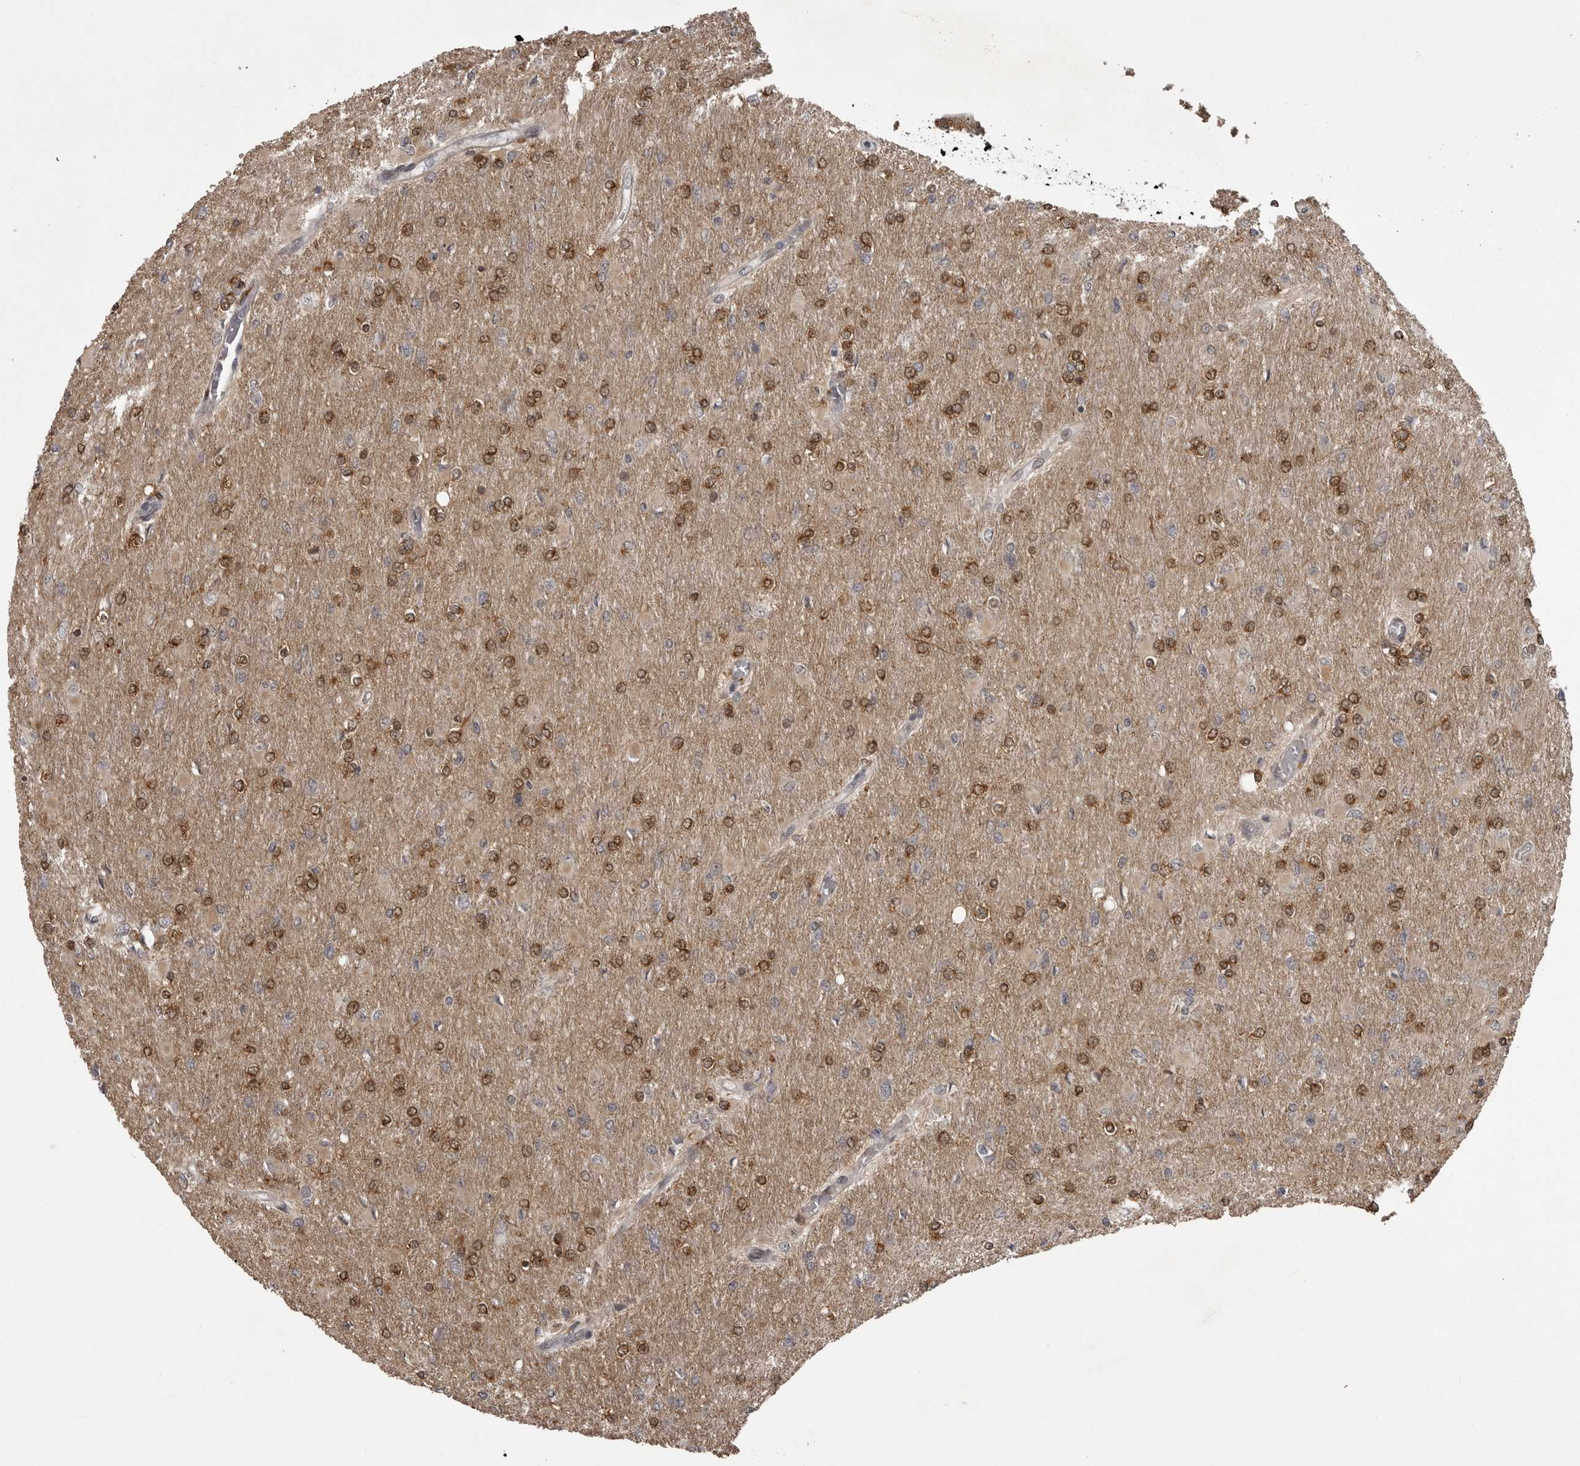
{"staining": {"intensity": "moderate", "quantity": ">75%", "location": "cytoplasmic/membranous,nuclear"}, "tissue": "glioma", "cell_type": "Tumor cells", "image_type": "cancer", "snomed": [{"axis": "morphology", "description": "Glioma, malignant, High grade"}, {"axis": "topography", "description": "Cerebral cortex"}], "caption": "IHC histopathology image of neoplastic tissue: glioma stained using immunohistochemistry (IHC) exhibits medium levels of moderate protein expression localized specifically in the cytoplasmic/membranous and nuclear of tumor cells, appearing as a cytoplasmic/membranous and nuclear brown color.", "gene": "SNX16", "patient": {"sex": "female", "age": 36}}